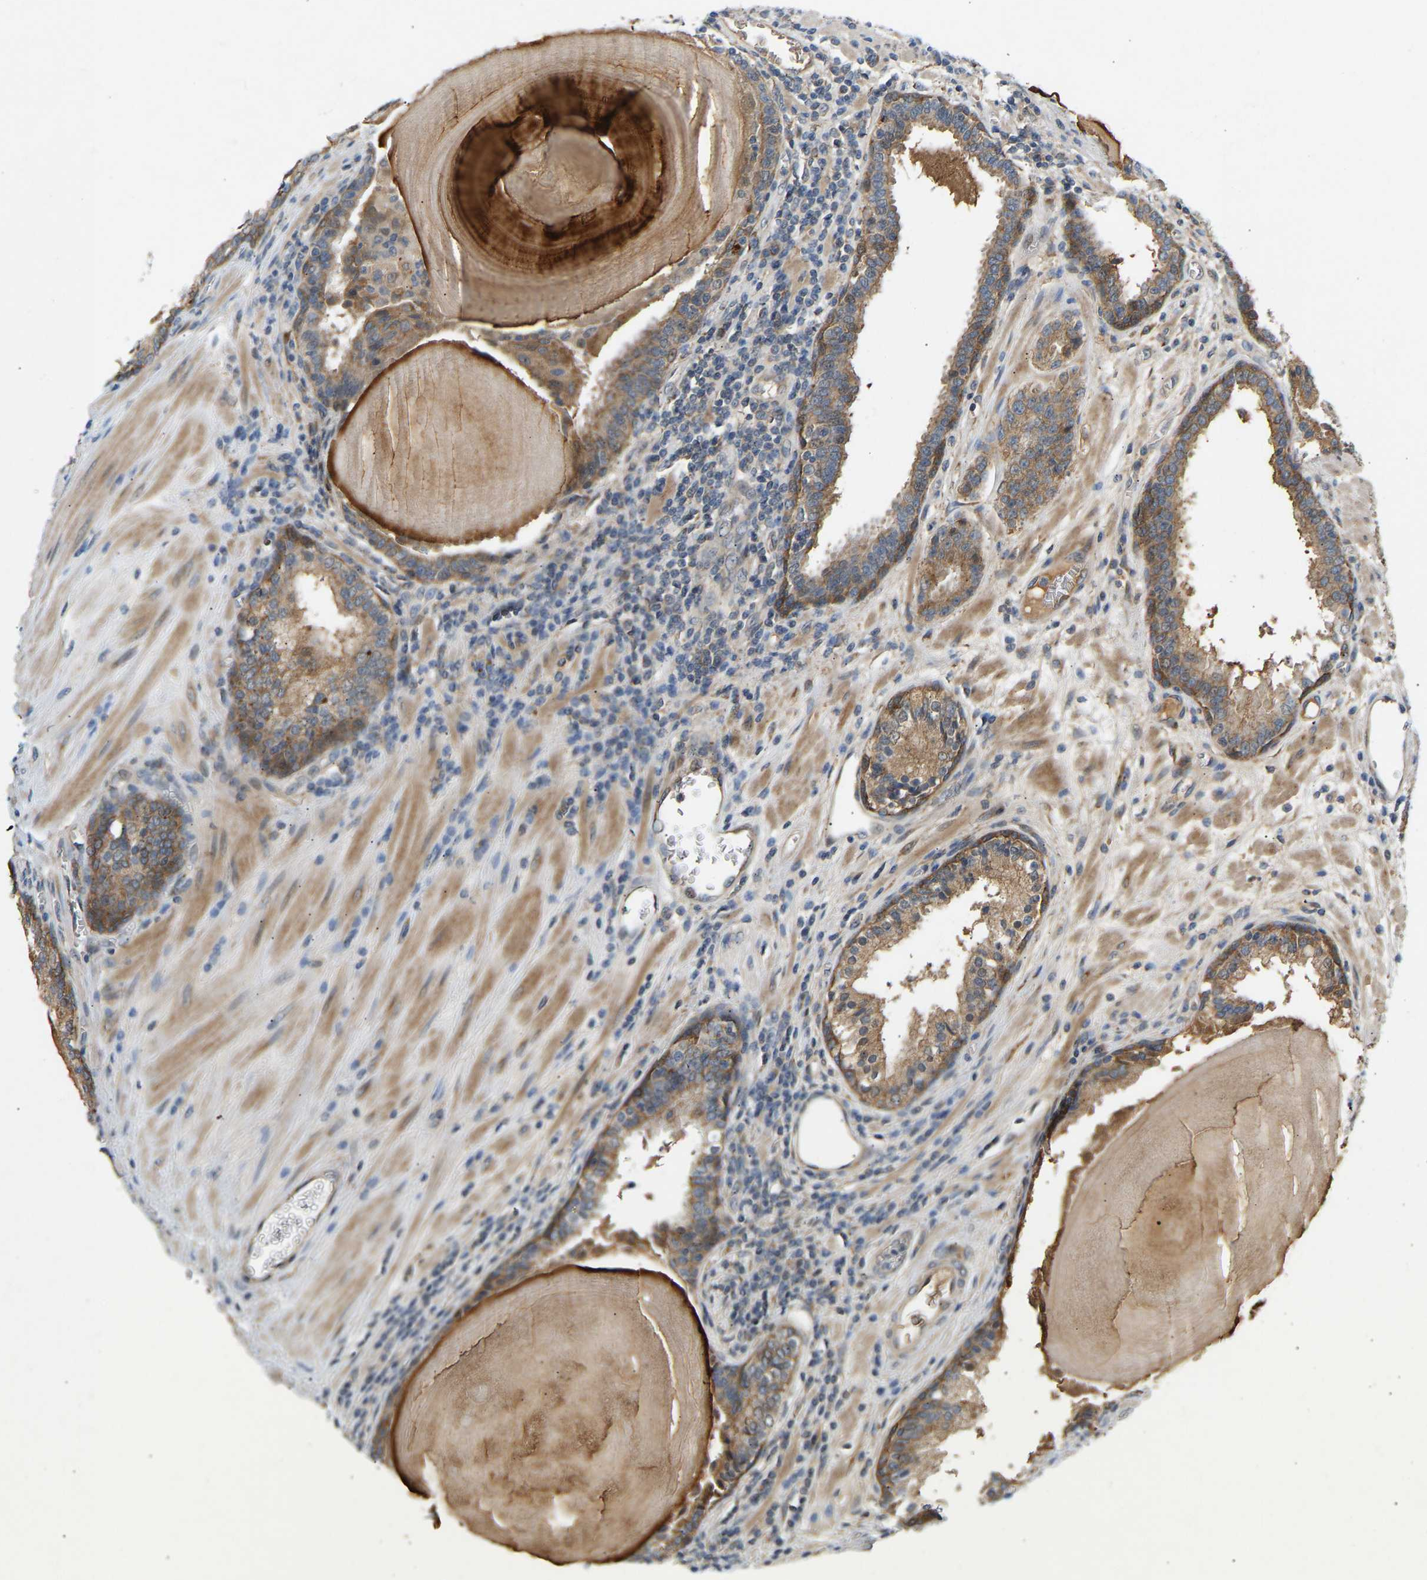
{"staining": {"intensity": "moderate", "quantity": ">75%", "location": "cytoplasmic/membranous"}, "tissue": "prostate cancer", "cell_type": "Tumor cells", "image_type": "cancer", "snomed": [{"axis": "morphology", "description": "Adenocarcinoma, High grade"}, {"axis": "topography", "description": "Prostate"}], "caption": "Prostate cancer was stained to show a protein in brown. There is medium levels of moderate cytoplasmic/membranous expression in approximately >75% of tumor cells.", "gene": "PTCD1", "patient": {"sex": "male", "age": 60}}